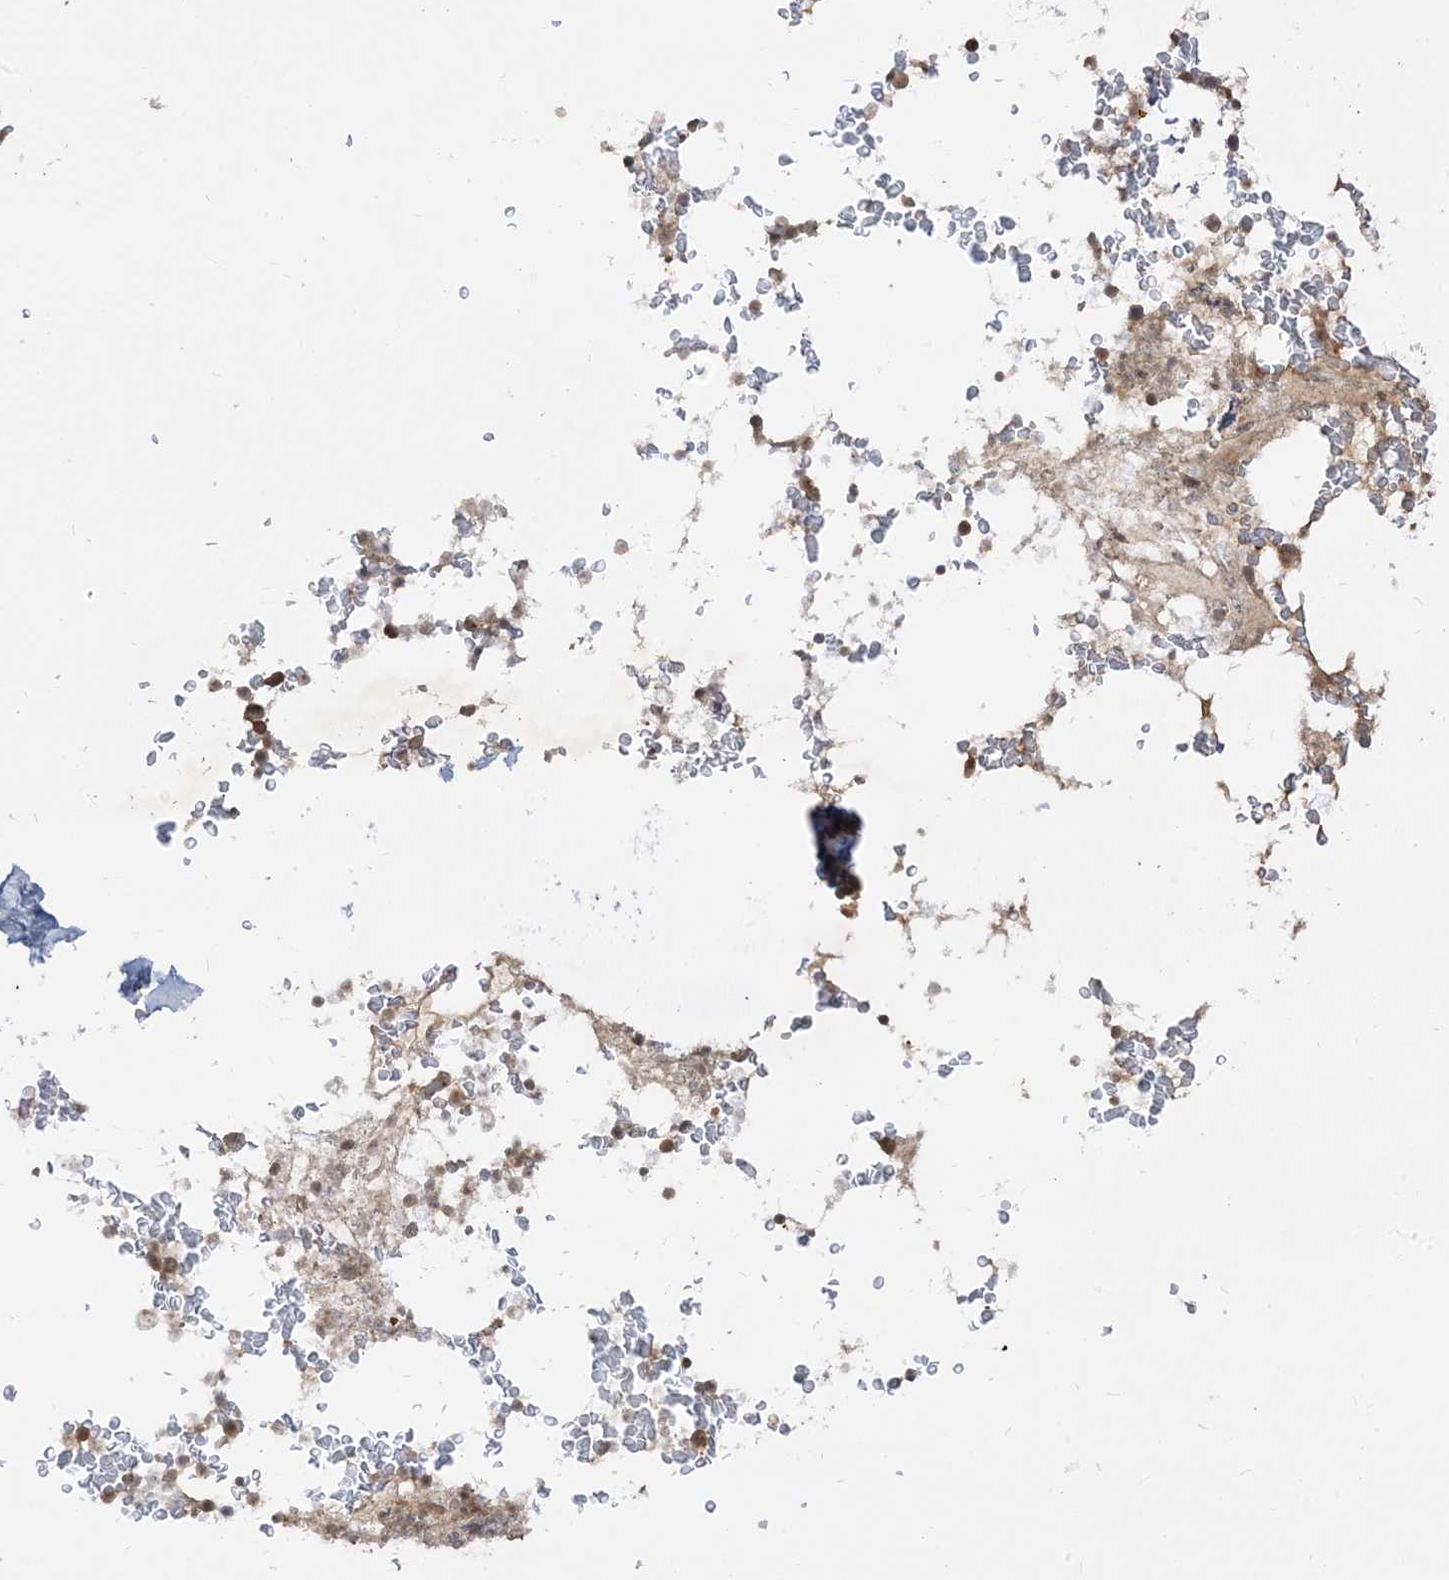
{"staining": {"intensity": "moderate", "quantity": "<25%", "location": "cytoplasmic/membranous"}, "tissue": "bone marrow", "cell_type": "Hematopoietic cells", "image_type": "normal", "snomed": [{"axis": "morphology", "description": "Normal tissue, NOS"}, {"axis": "topography", "description": "Bone marrow"}], "caption": "The immunohistochemical stain shows moderate cytoplasmic/membranous expression in hematopoietic cells of benign bone marrow.", "gene": "TBCC", "patient": {"sex": "male", "age": 58}}